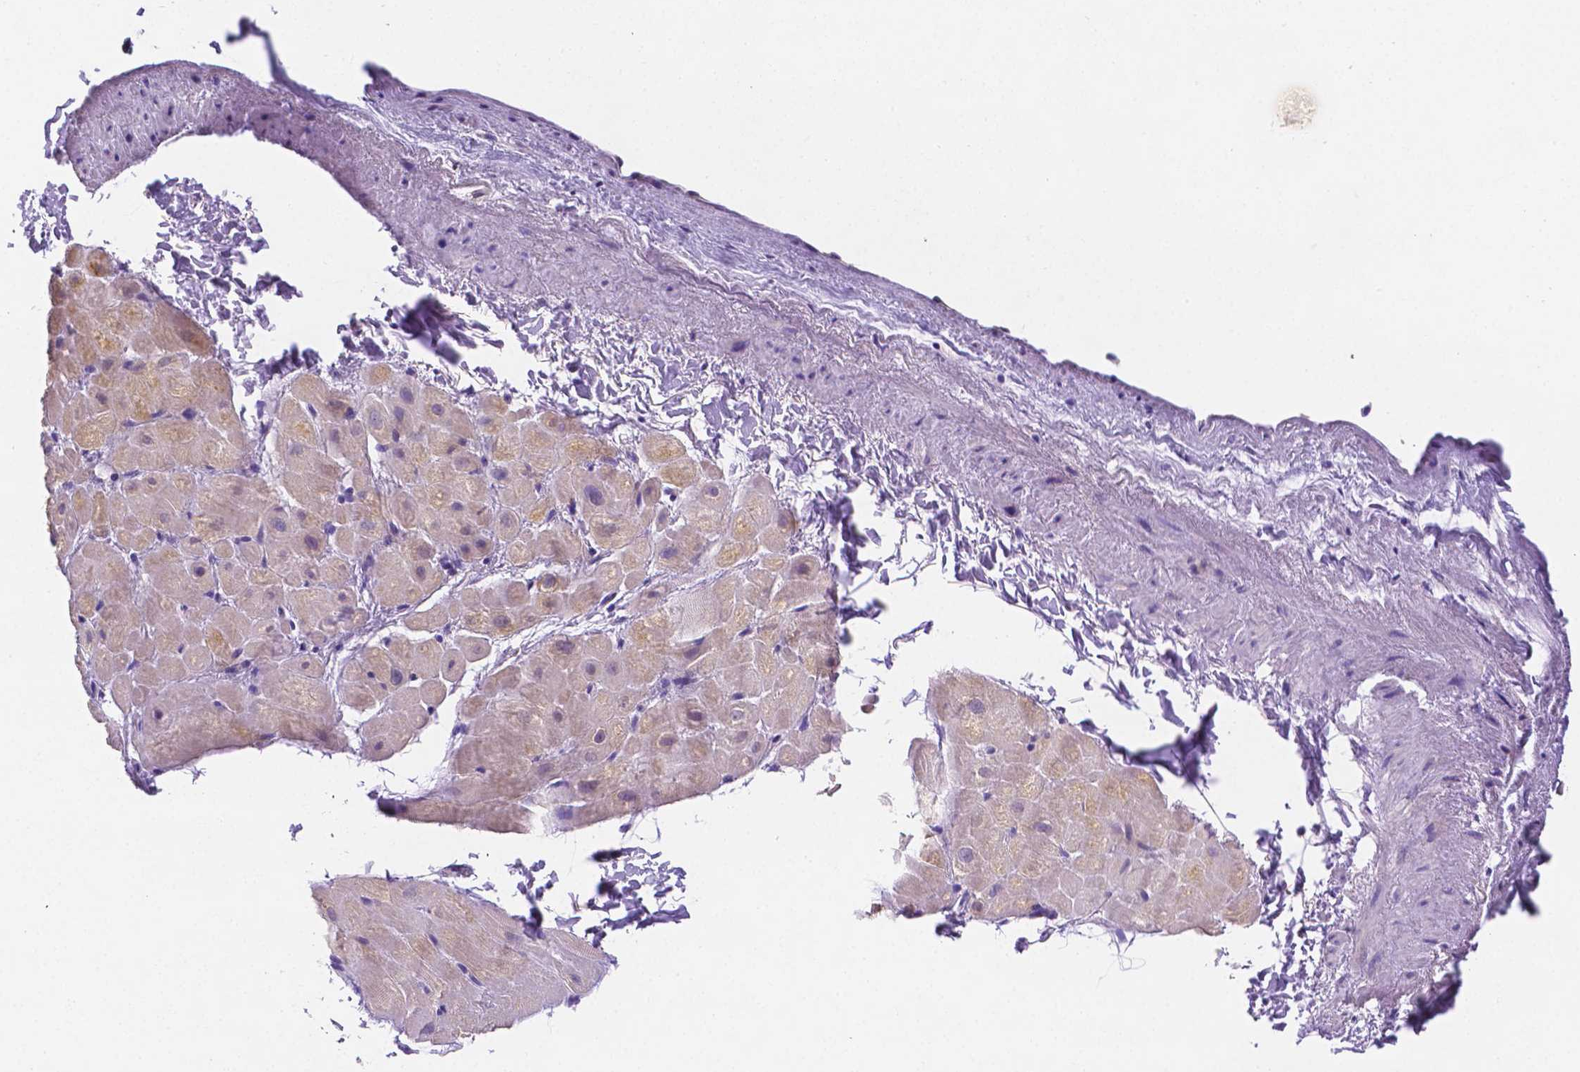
{"staining": {"intensity": "weak", "quantity": "25%-75%", "location": "cytoplasmic/membranous"}, "tissue": "heart muscle", "cell_type": "Cardiomyocytes", "image_type": "normal", "snomed": [{"axis": "morphology", "description": "Normal tissue, NOS"}, {"axis": "topography", "description": "Heart"}], "caption": "Protein staining of benign heart muscle exhibits weak cytoplasmic/membranous staining in about 25%-75% of cardiomyocytes. The protein of interest is stained brown, and the nuclei are stained in blue (DAB (3,3'-diaminobenzidine) IHC with brightfield microscopy, high magnification).", "gene": "NXPH2", "patient": {"sex": "male", "age": 62}}